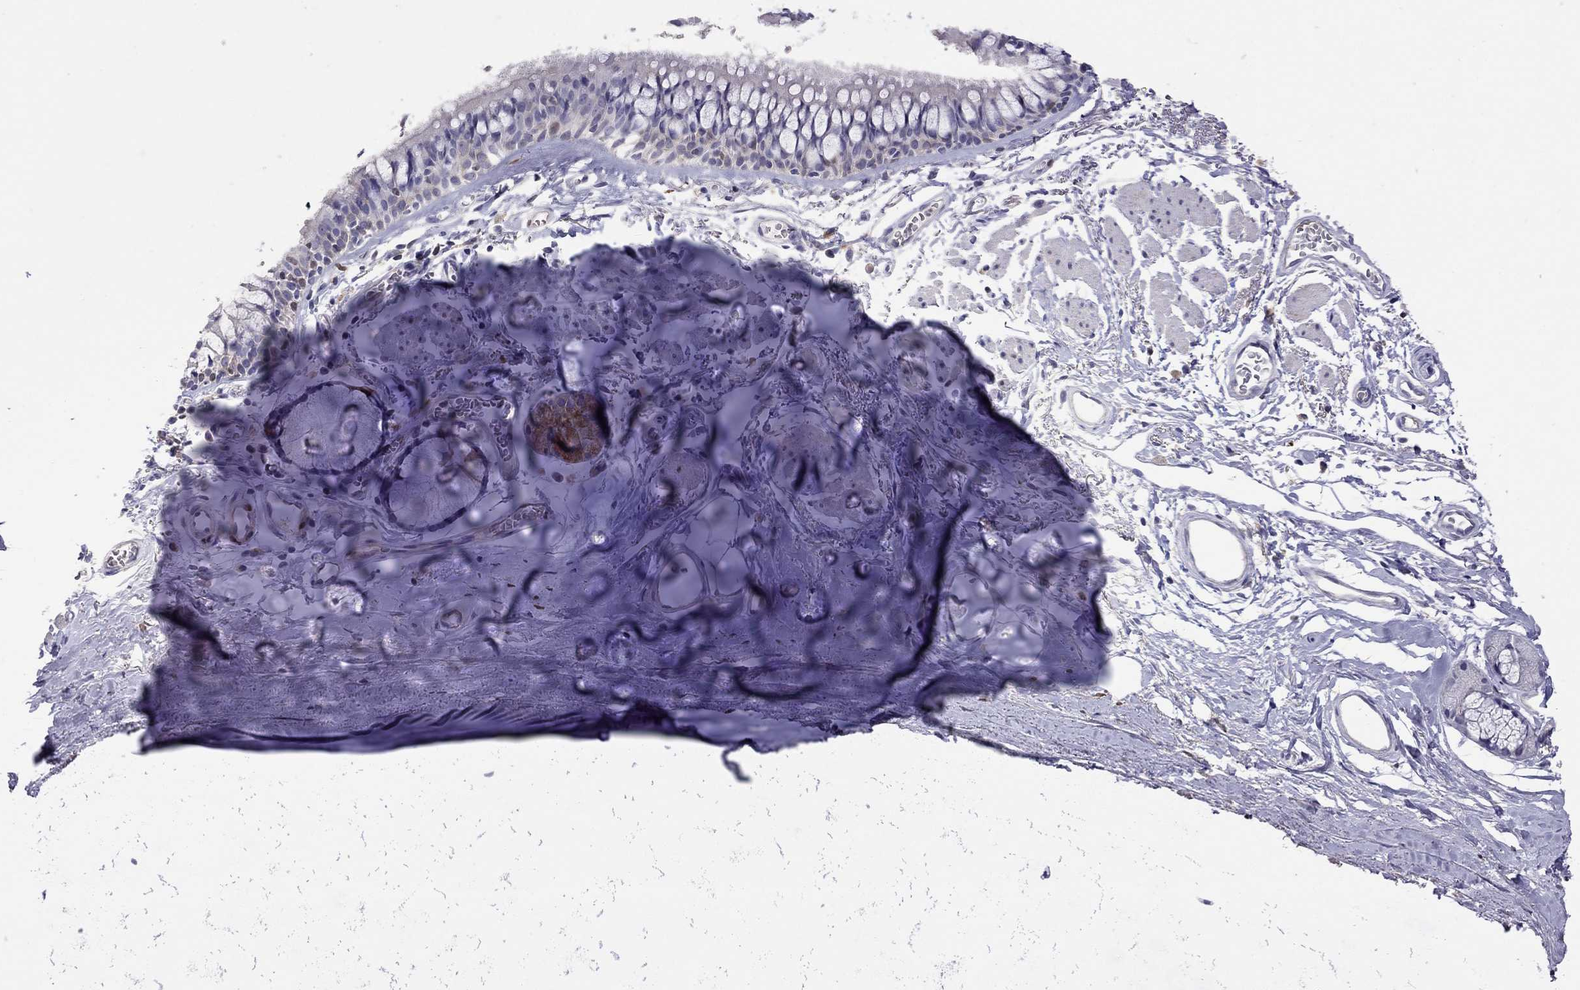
{"staining": {"intensity": "negative", "quantity": "none", "location": "none"}, "tissue": "soft tissue", "cell_type": "Chondrocytes", "image_type": "normal", "snomed": [{"axis": "morphology", "description": "Normal tissue, NOS"}, {"axis": "topography", "description": "Cartilage tissue"}, {"axis": "topography", "description": "Bronchus"}], "caption": "Chondrocytes show no significant protein staining in benign soft tissue.", "gene": "SERPINA3", "patient": {"sex": "female", "age": 79}}